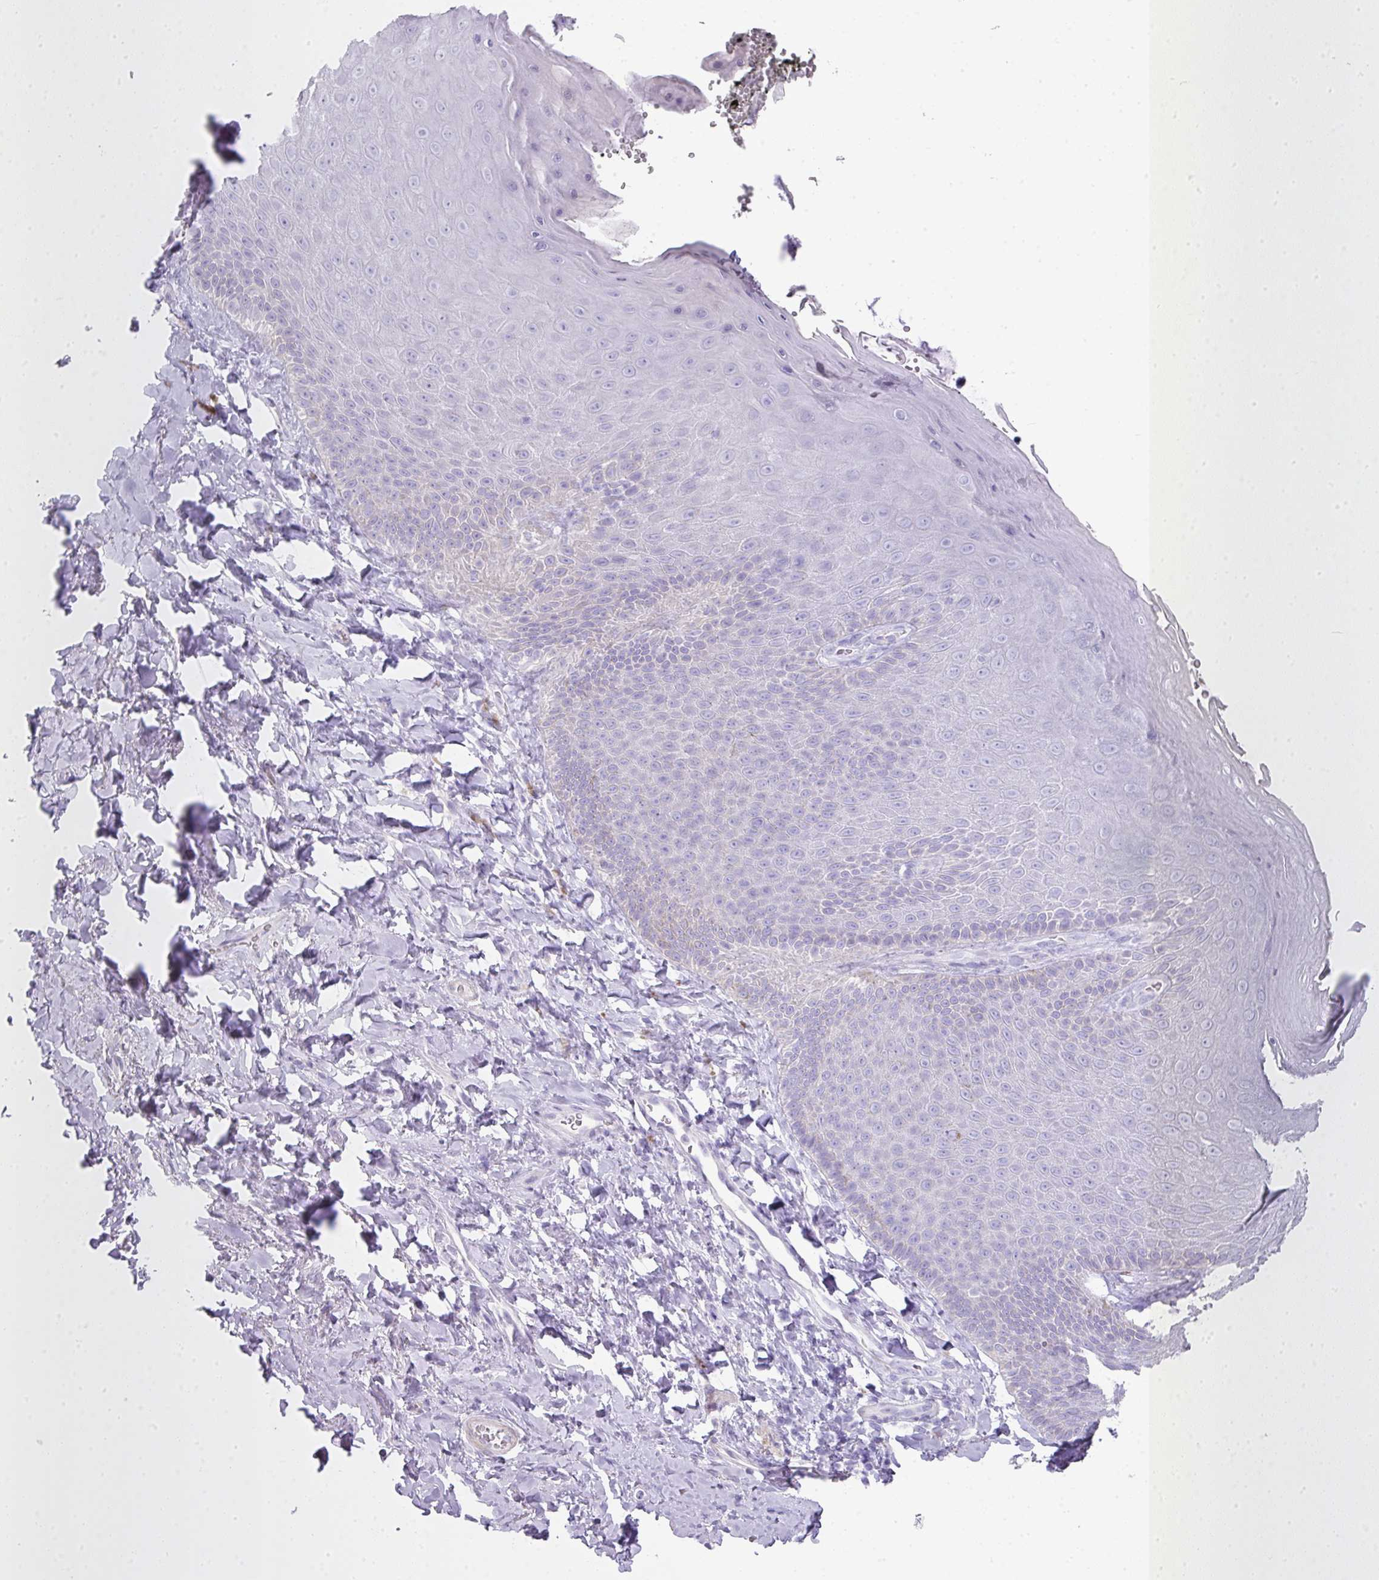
{"staining": {"intensity": "negative", "quantity": "none", "location": "none"}, "tissue": "skin", "cell_type": "Epidermal cells", "image_type": "normal", "snomed": [{"axis": "morphology", "description": "Normal tissue, NOS"}, {"axis": "topography", "description": "Anal"}, {"axis": "topography", "description": "Peripheral nerve tissue"}], "caption": "IHC photomicrograph of unremarkable skin: skin stained with DAB demonstrates no significant protein expression in epidermal cells. (DAB immunohistochemistry, high magnification).", "gene": "GLI4", "patient": {"sex": "male", "age": 53}}